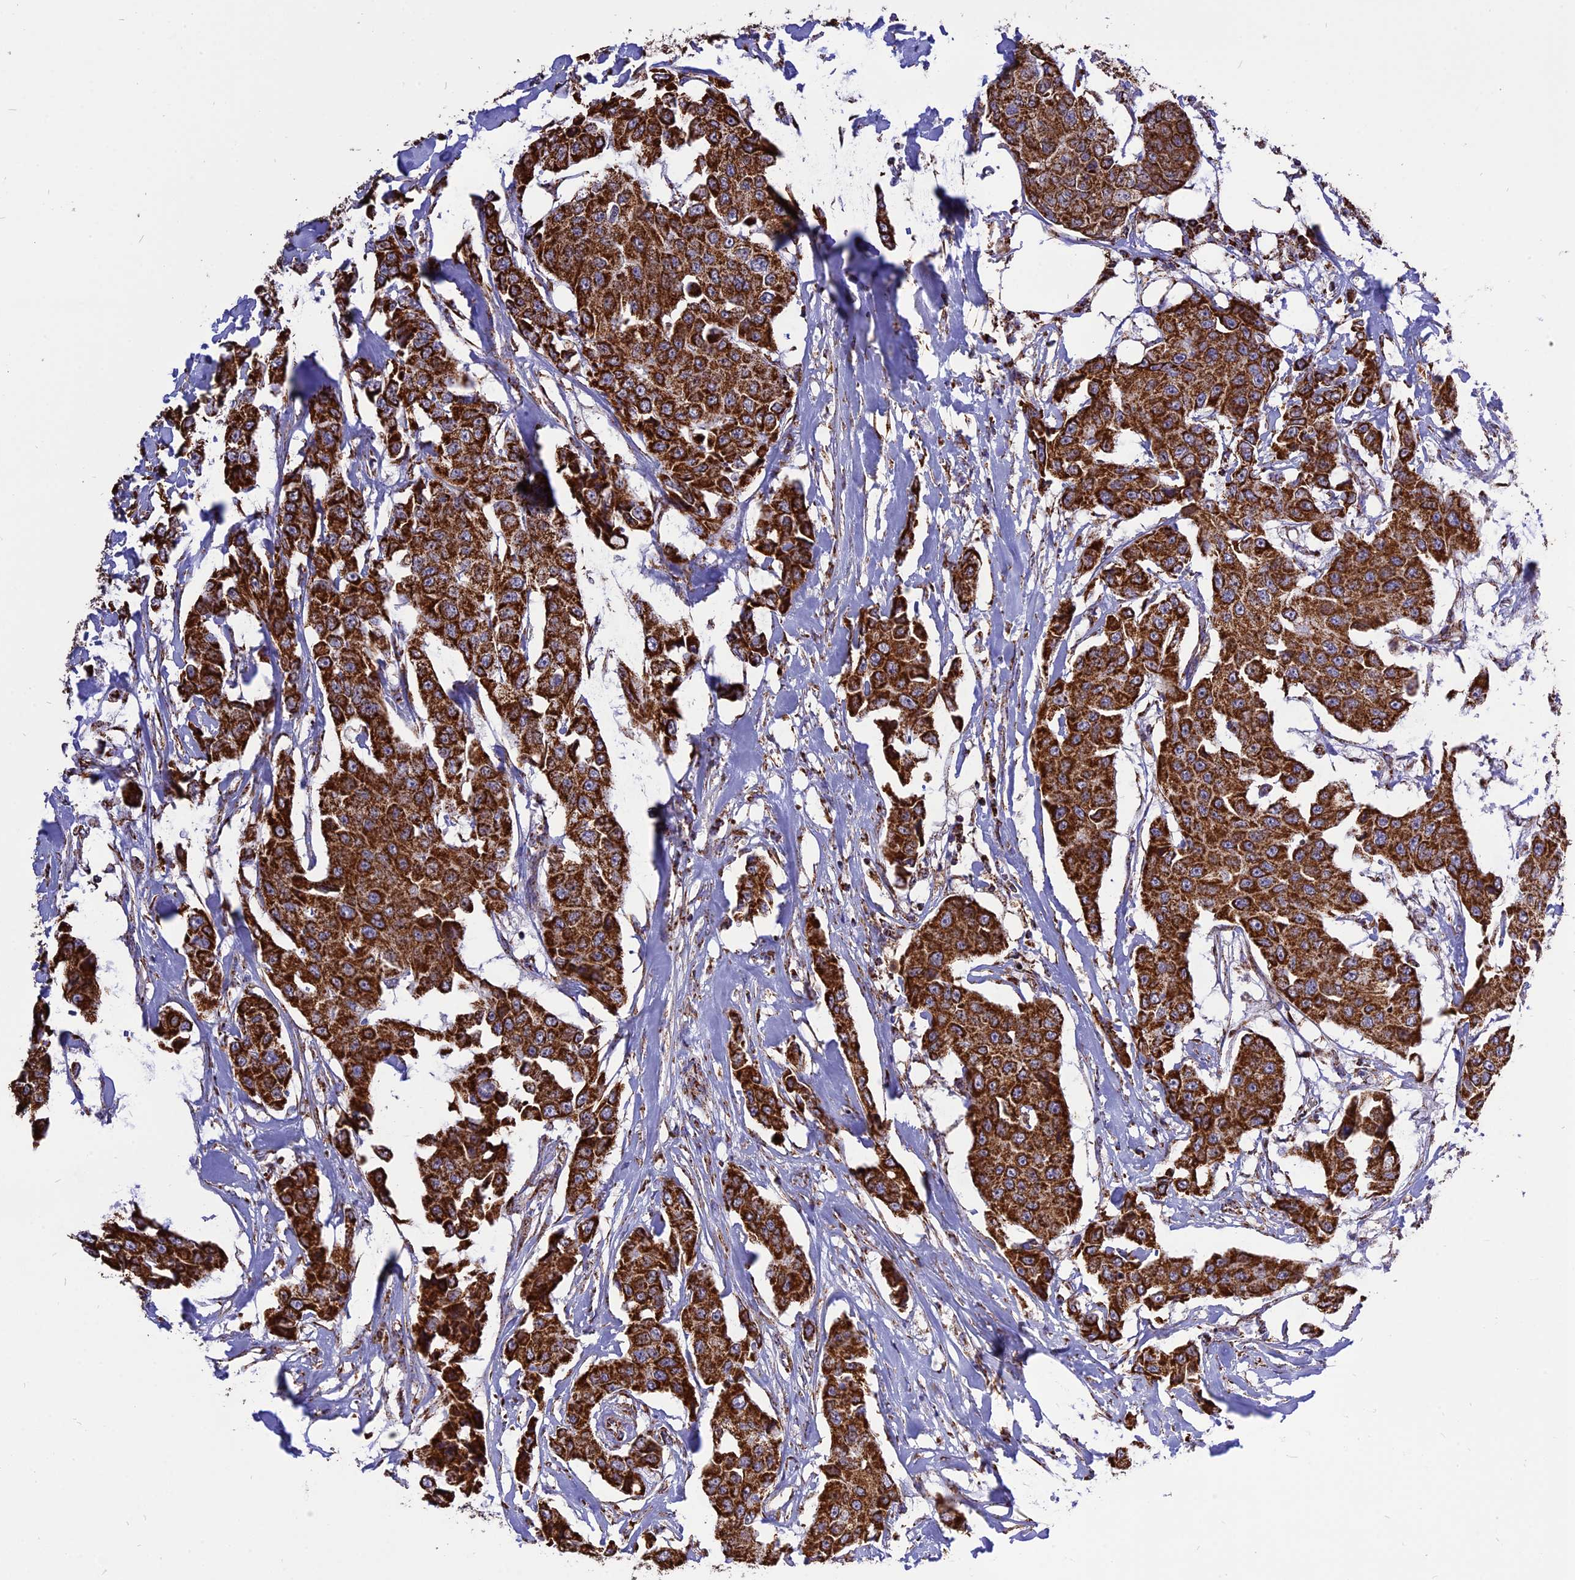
{"staining": {"intensity": "strong", "quantity": ">75%", "location": "cytoplasmic/membranous"}, "tissue": "breast cancer", "cell_type": "Tumor cells", "image_type": "cancer", "snomed": [{"axis": "morphology", "description": "Duct carcinoma"}, {"axis": "topography", "description": "Breast"}], "caption": "The histopathology image exhibits staining of invasive ductal carcinoma (breast), revealing strong cytoplasmic/membranous protein positivity (brown color) within tumor cells.", "gene": "TTC4", "patient": {"sex": "female", "age": 80}}